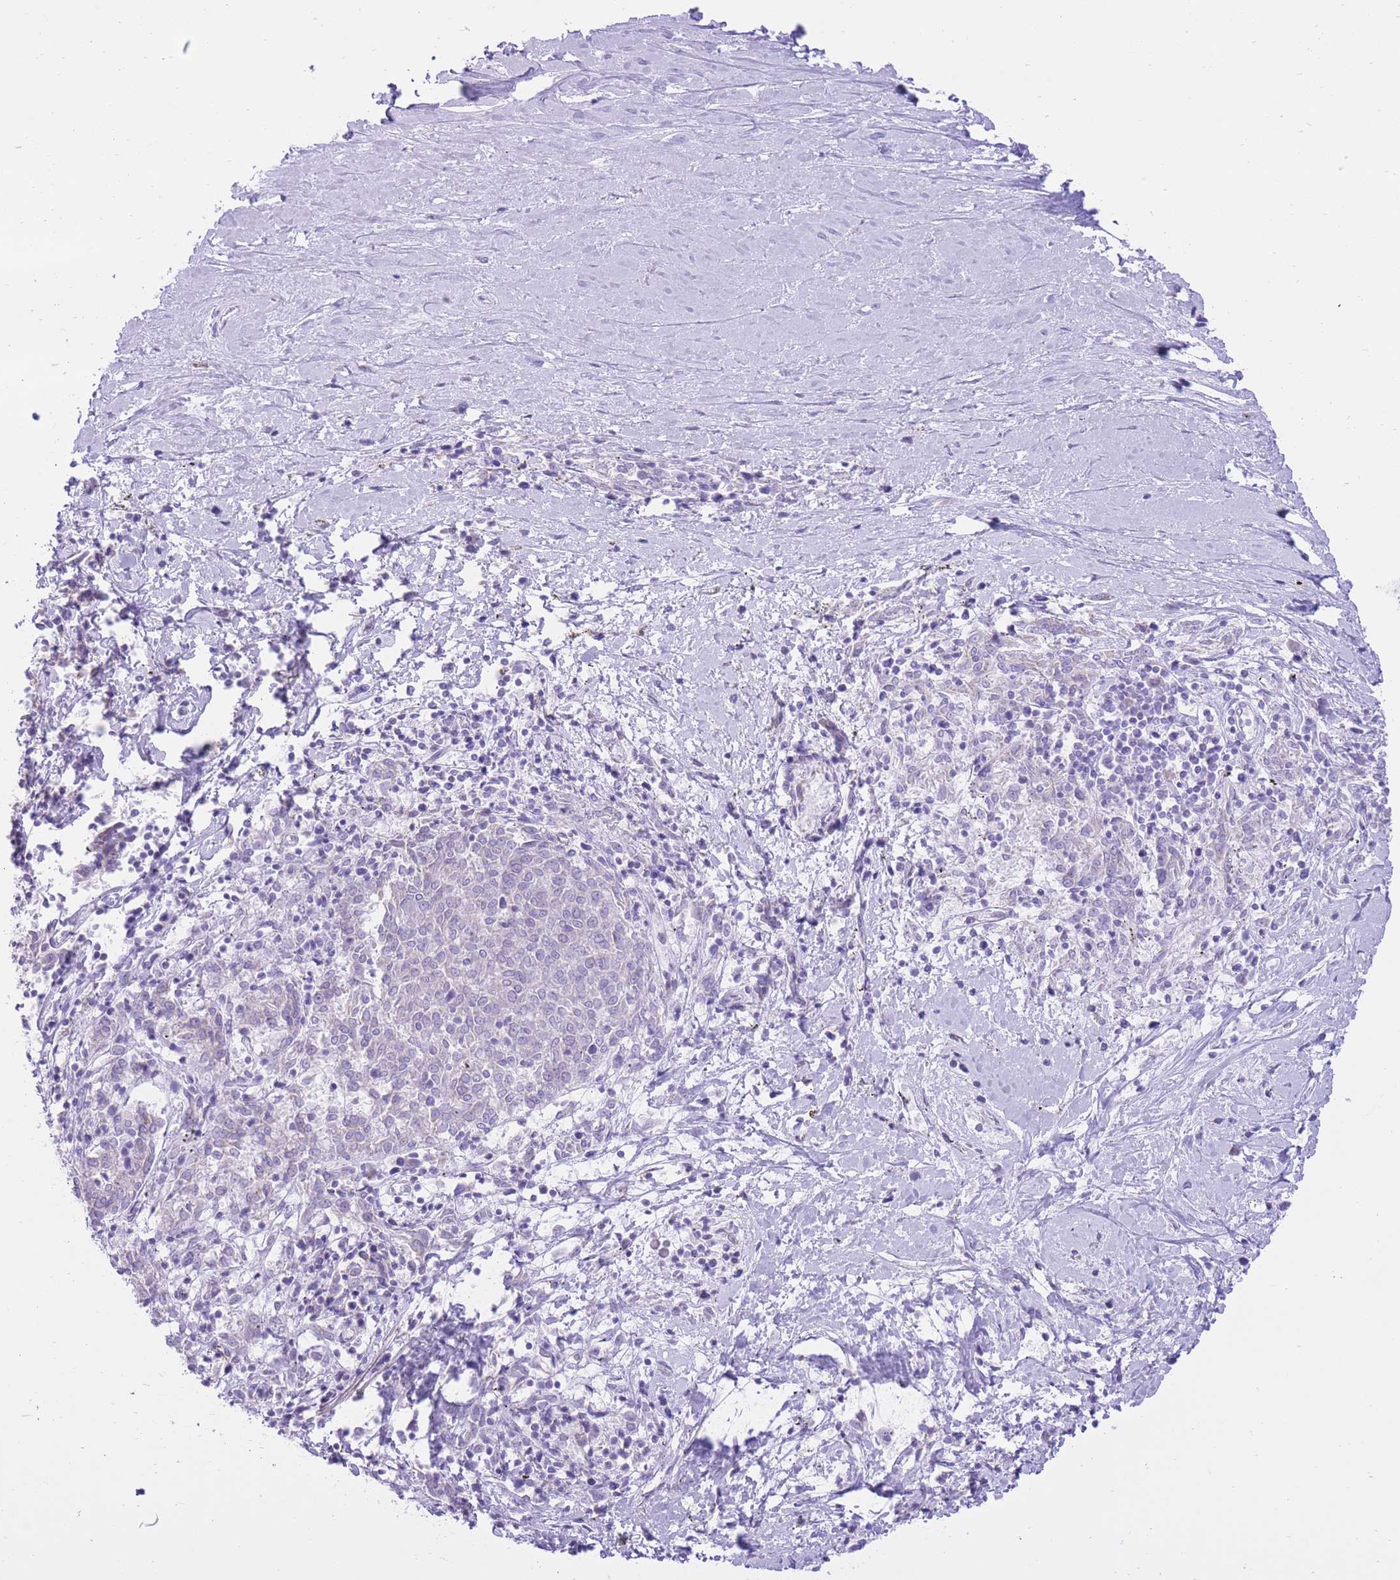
{"staining": {"intensity": "negative", "quantity": "none", "location": "none"}, "tissue": "melanoma", "cell_type": "Tumor cells", "image_type": "cancer", "snomed": [{"axis": "morphology", "description": "Malignant melanoma, NOS"}, {"axis": "topography", "description": "Skin"}], "caption": "Immunohistochemistry (IHC) photomicrograph of neoplastic tissue: melanoma stained with DAB (3,3'-diaminobenzidine) shows no significant protein expression in tumor cells.", "gene": "SLC4A4", "patient": {"sex": "female", "age": 72}}